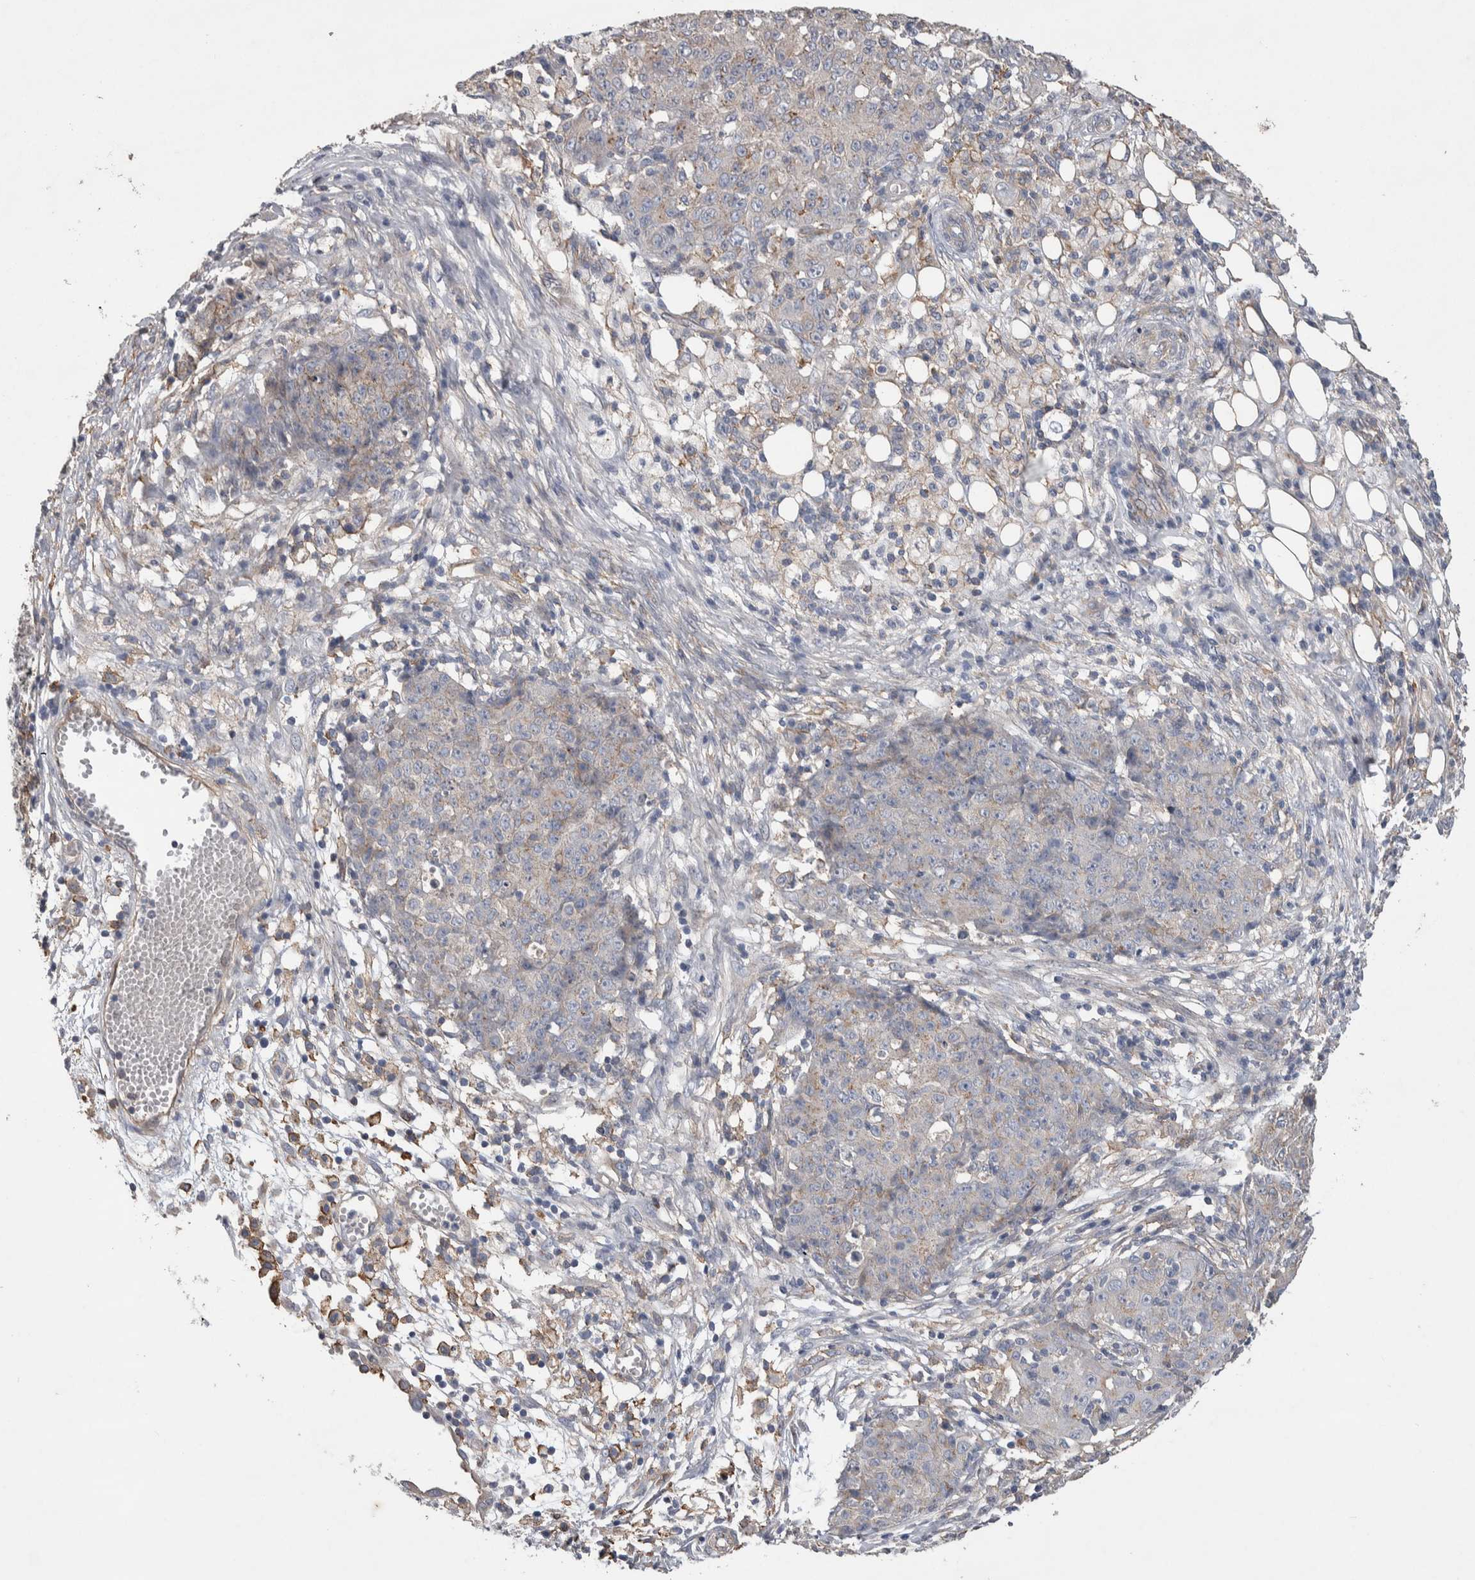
{"staining": {"intensity": "weak", "quantity": "<25%", "location": "cytoplasmic/membranous"}, "tissue": "ovarian cancer", "cell_type": "Tumor cells", "image_type": "cancer", "snomed": [{"axis": "morphology", "description": "Carcinoma, endometroid"}, {"axis": "topography", "description": "Ovary"}], "caption": "An immunohistochemistry (IHC) photomicrograph of ovarian endometroid carcinoma is shown. There is no staining in tumor cells of ovarian endometroid carcinoma.", "gene": "GCNA", "patient": {"sex": "female", "age": 42}}